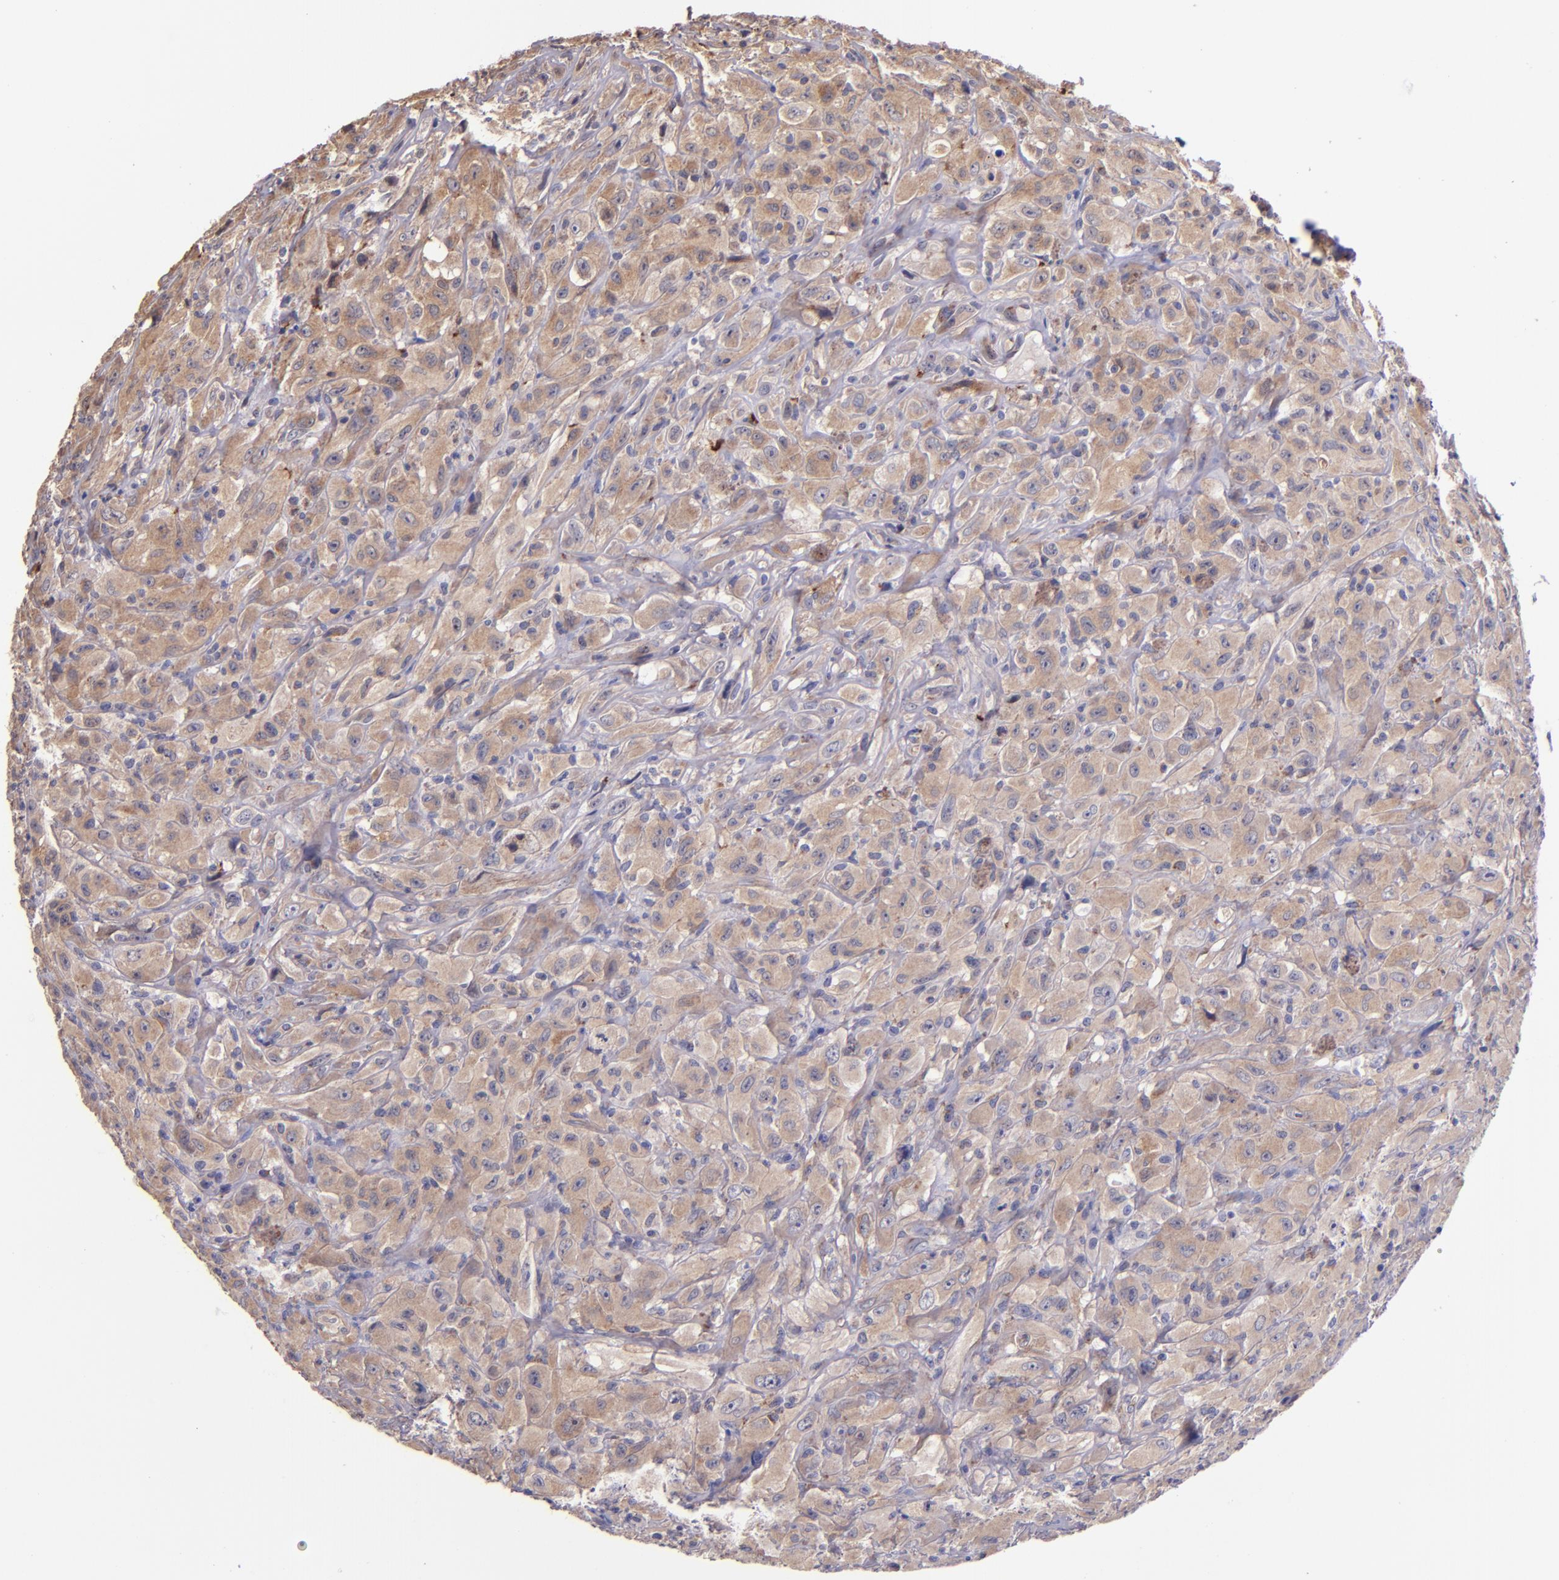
{"staining": {"intensity": "moderate", "quantity": "25%-75%", "location": "cytoplasmic/membranous"}, "tissue": "glioma", "cell_type": "Tumor cells", "image_type": "cancer", "snomed": [{"axis": "morphology", "description": "Glioma, malignant, High grade"}, {"axis": "topography", "description": "Brain"}], "caption": "Tumor cells exhibit moderate cytoplasmic/membranous expression in approximately 25%-75% of cells in malignant high-grade glioma. Nuclei are stained in blue.", "gene": "SHC1", "patient": {"sex": "male", "age": 48}}